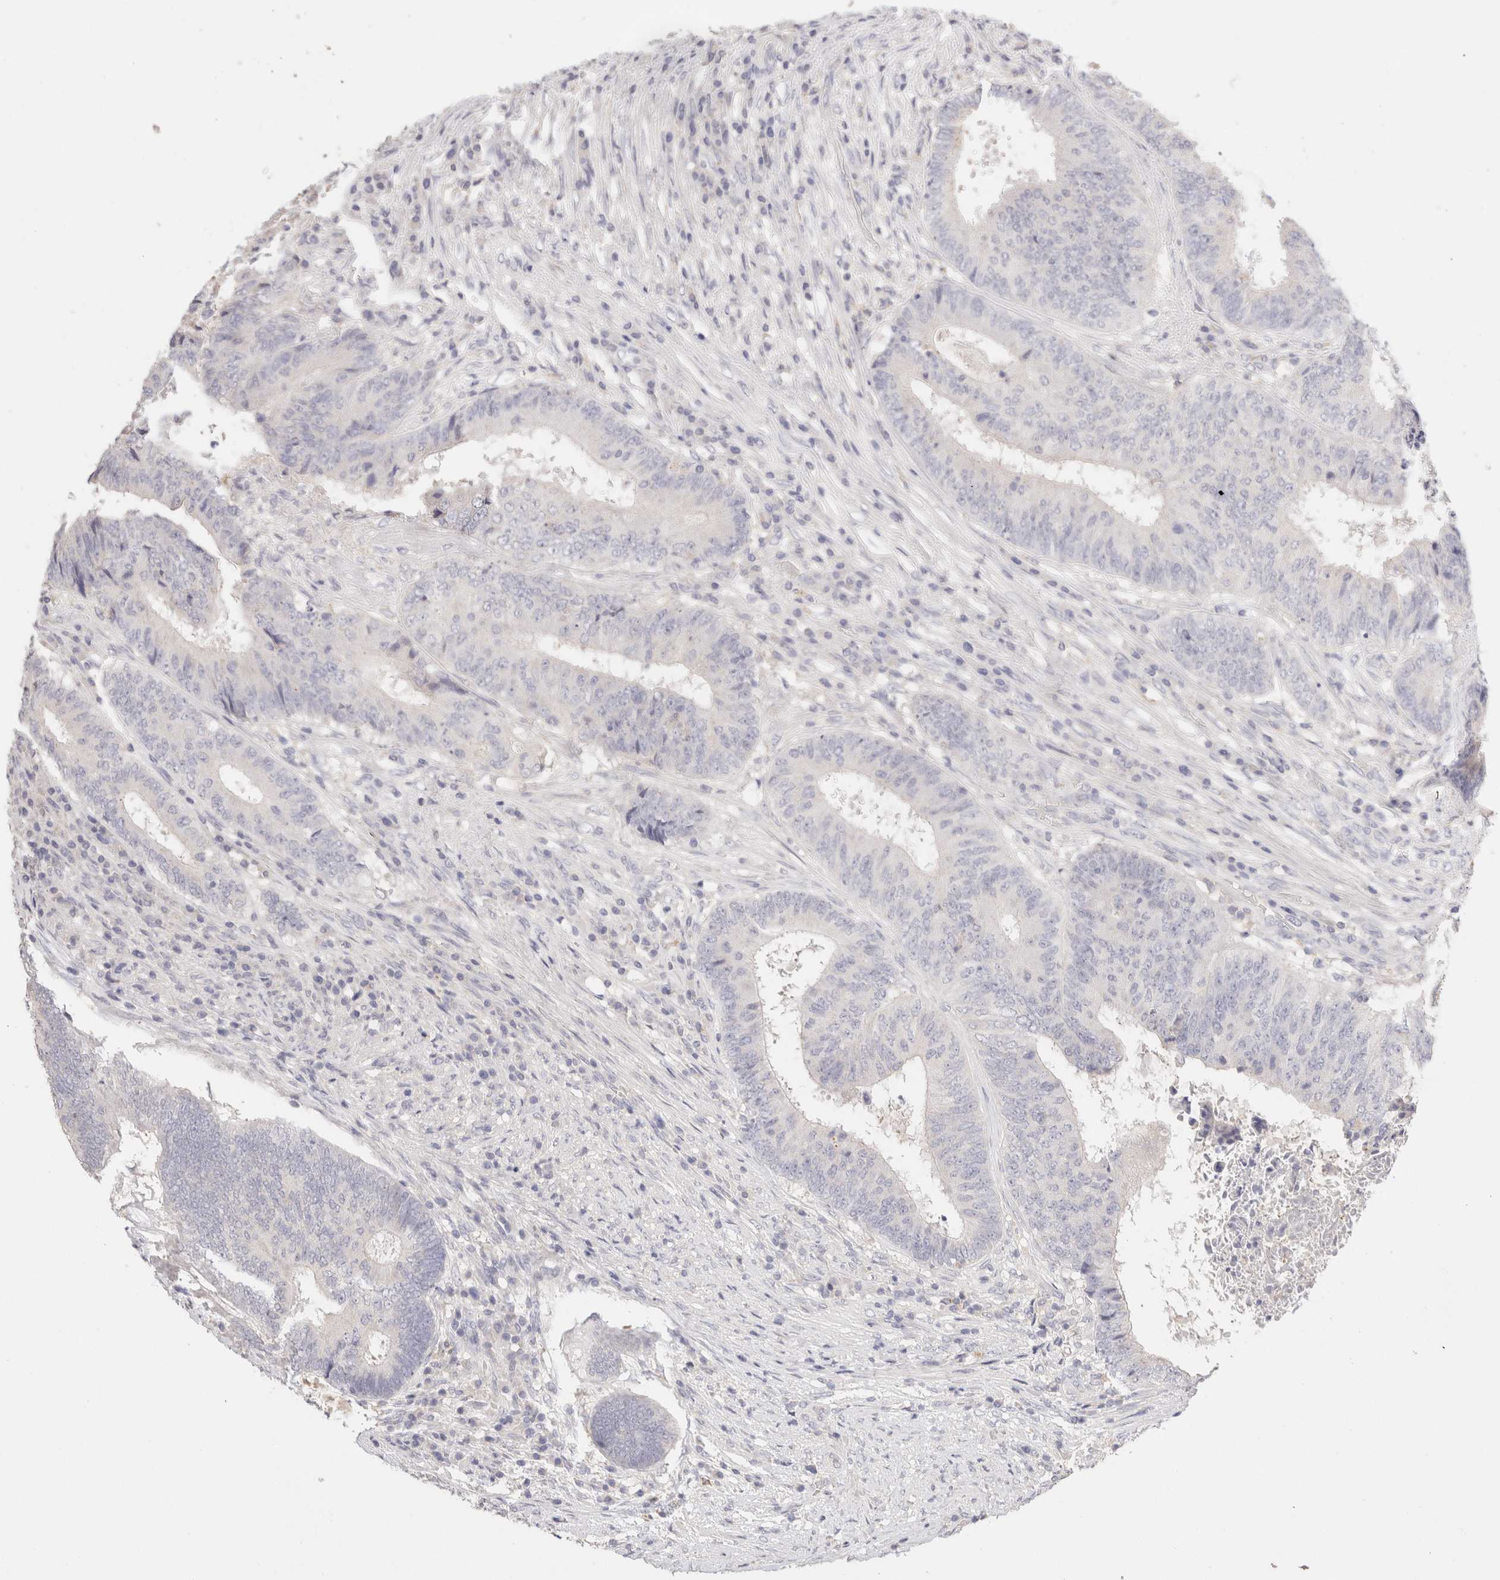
{"staining": {"intensity": "negative", "quantity": "none", "location": "none"}, "tissue": "colorectal cancer", "cell_type": "Tumor cells", "image_type": "cancer", "snomed": [{"axis": "morphology", "description": "Adenocarcinoma, NOS"}, {"axis": "topography", "description": "Rectum"}], "caption": "Immunohistochemical staining of colorectal cancer (adenocarcinoma) displays no significant expression in tumor cells.", "gene": "SCGB2A2", "patient": {"sex": "male", "age": 72}}